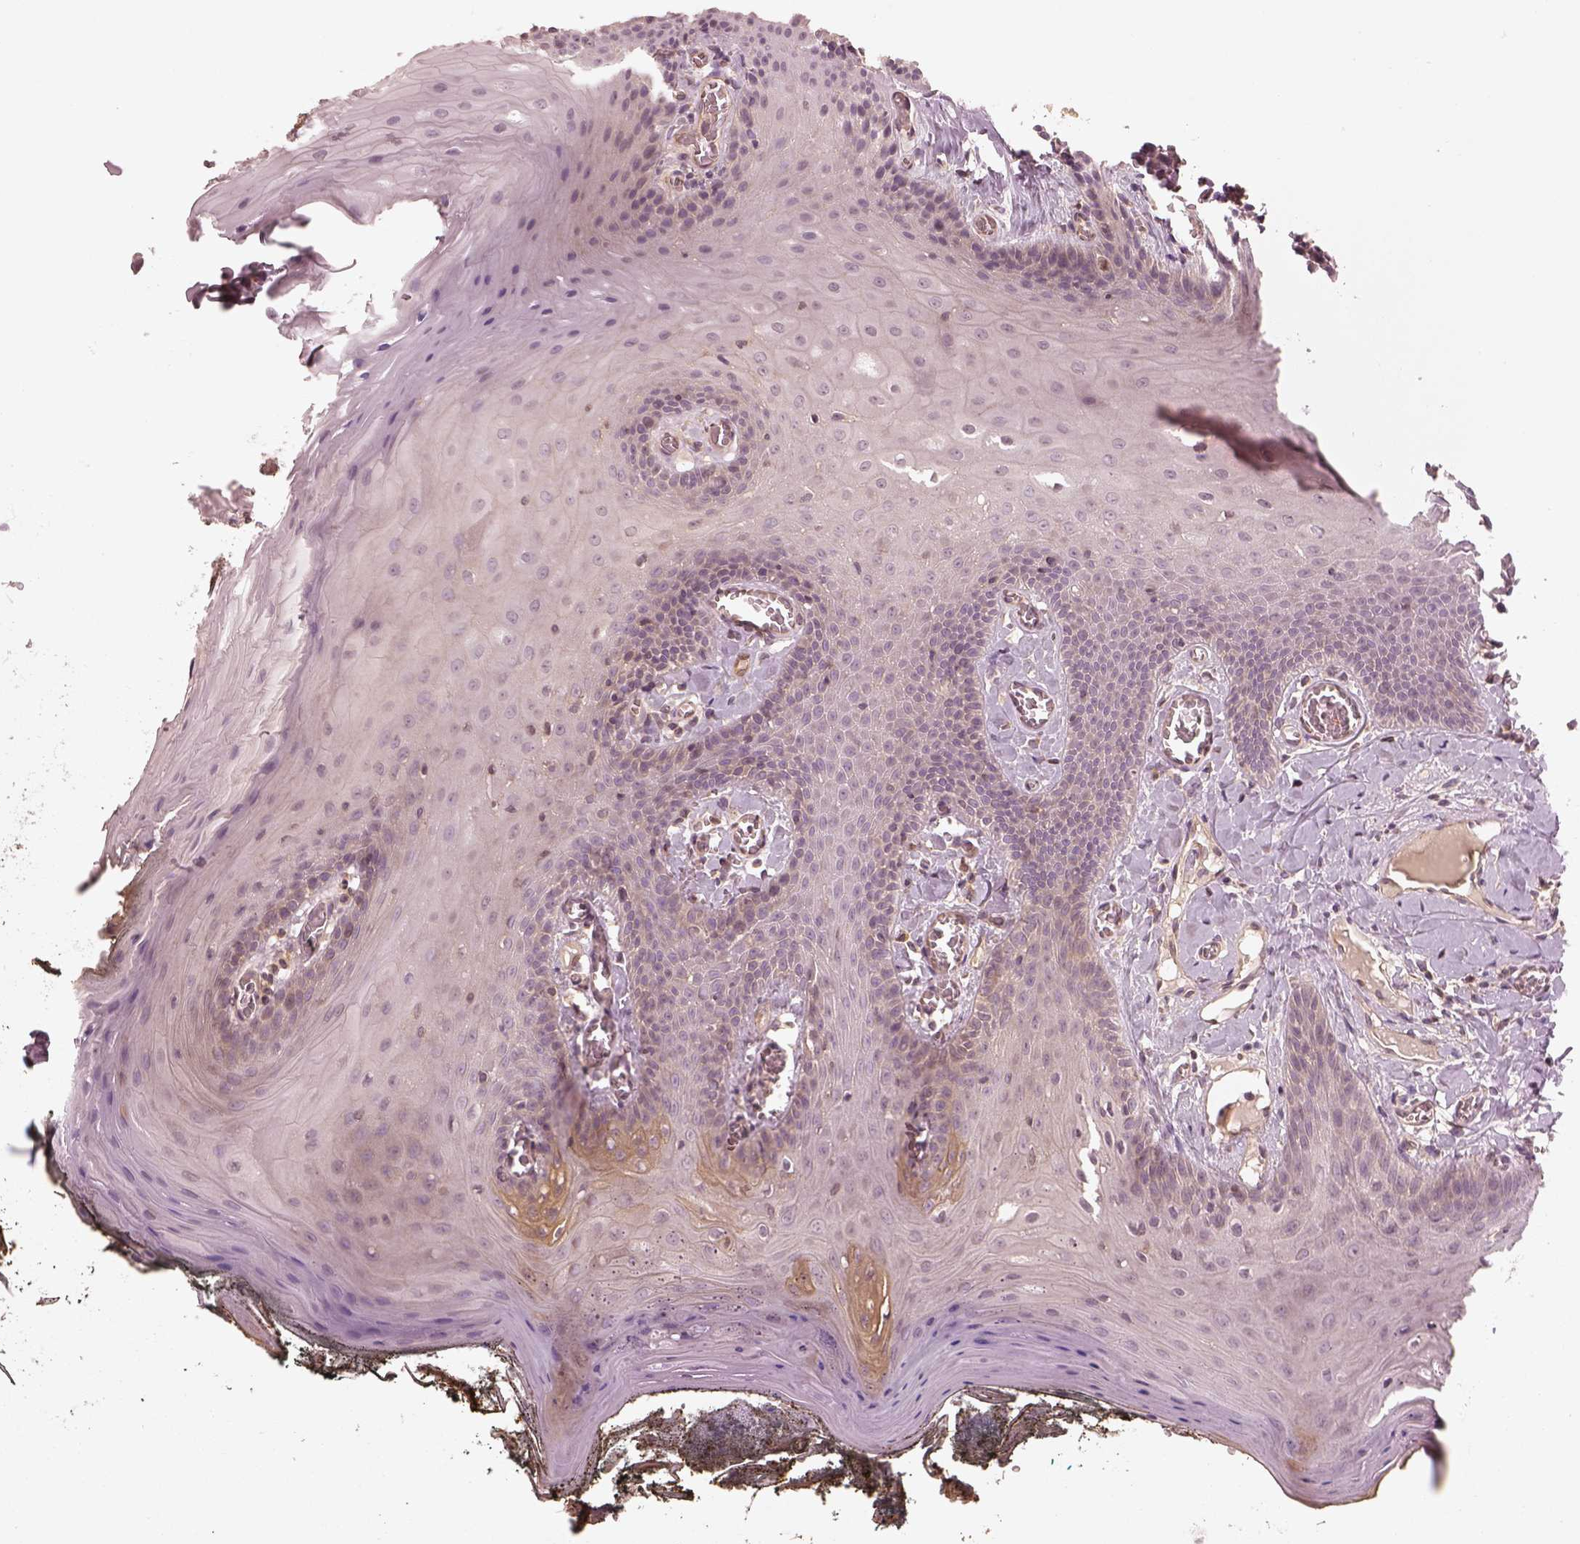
{"staining": {"intensity": "weak", "quantity": "<25%", "location": "cytoplasmic/membranous"}, "tissue": "oral mucosa", "cell_type": "Squamous epithelial cells", "image_type": "normal", "snomed": [{"axis": "morphology", "description": "Normal tissue, NOS"}, {"axis": "topography", "description": "Oral tissue"}], "caption": "Immunohistochemistry (IHC) of normal oral mucosa exhibits no staining in squamous epithelial cells. The staining was performed using DAB (3,3'-diaminobenzidine) to visualize the protein expression in brown, while the nuclei were stained in blue with hematoxylin (Magnification: 20x).", "gene": "FAM107B", "patient": {"sex": "male", "age": 9}}